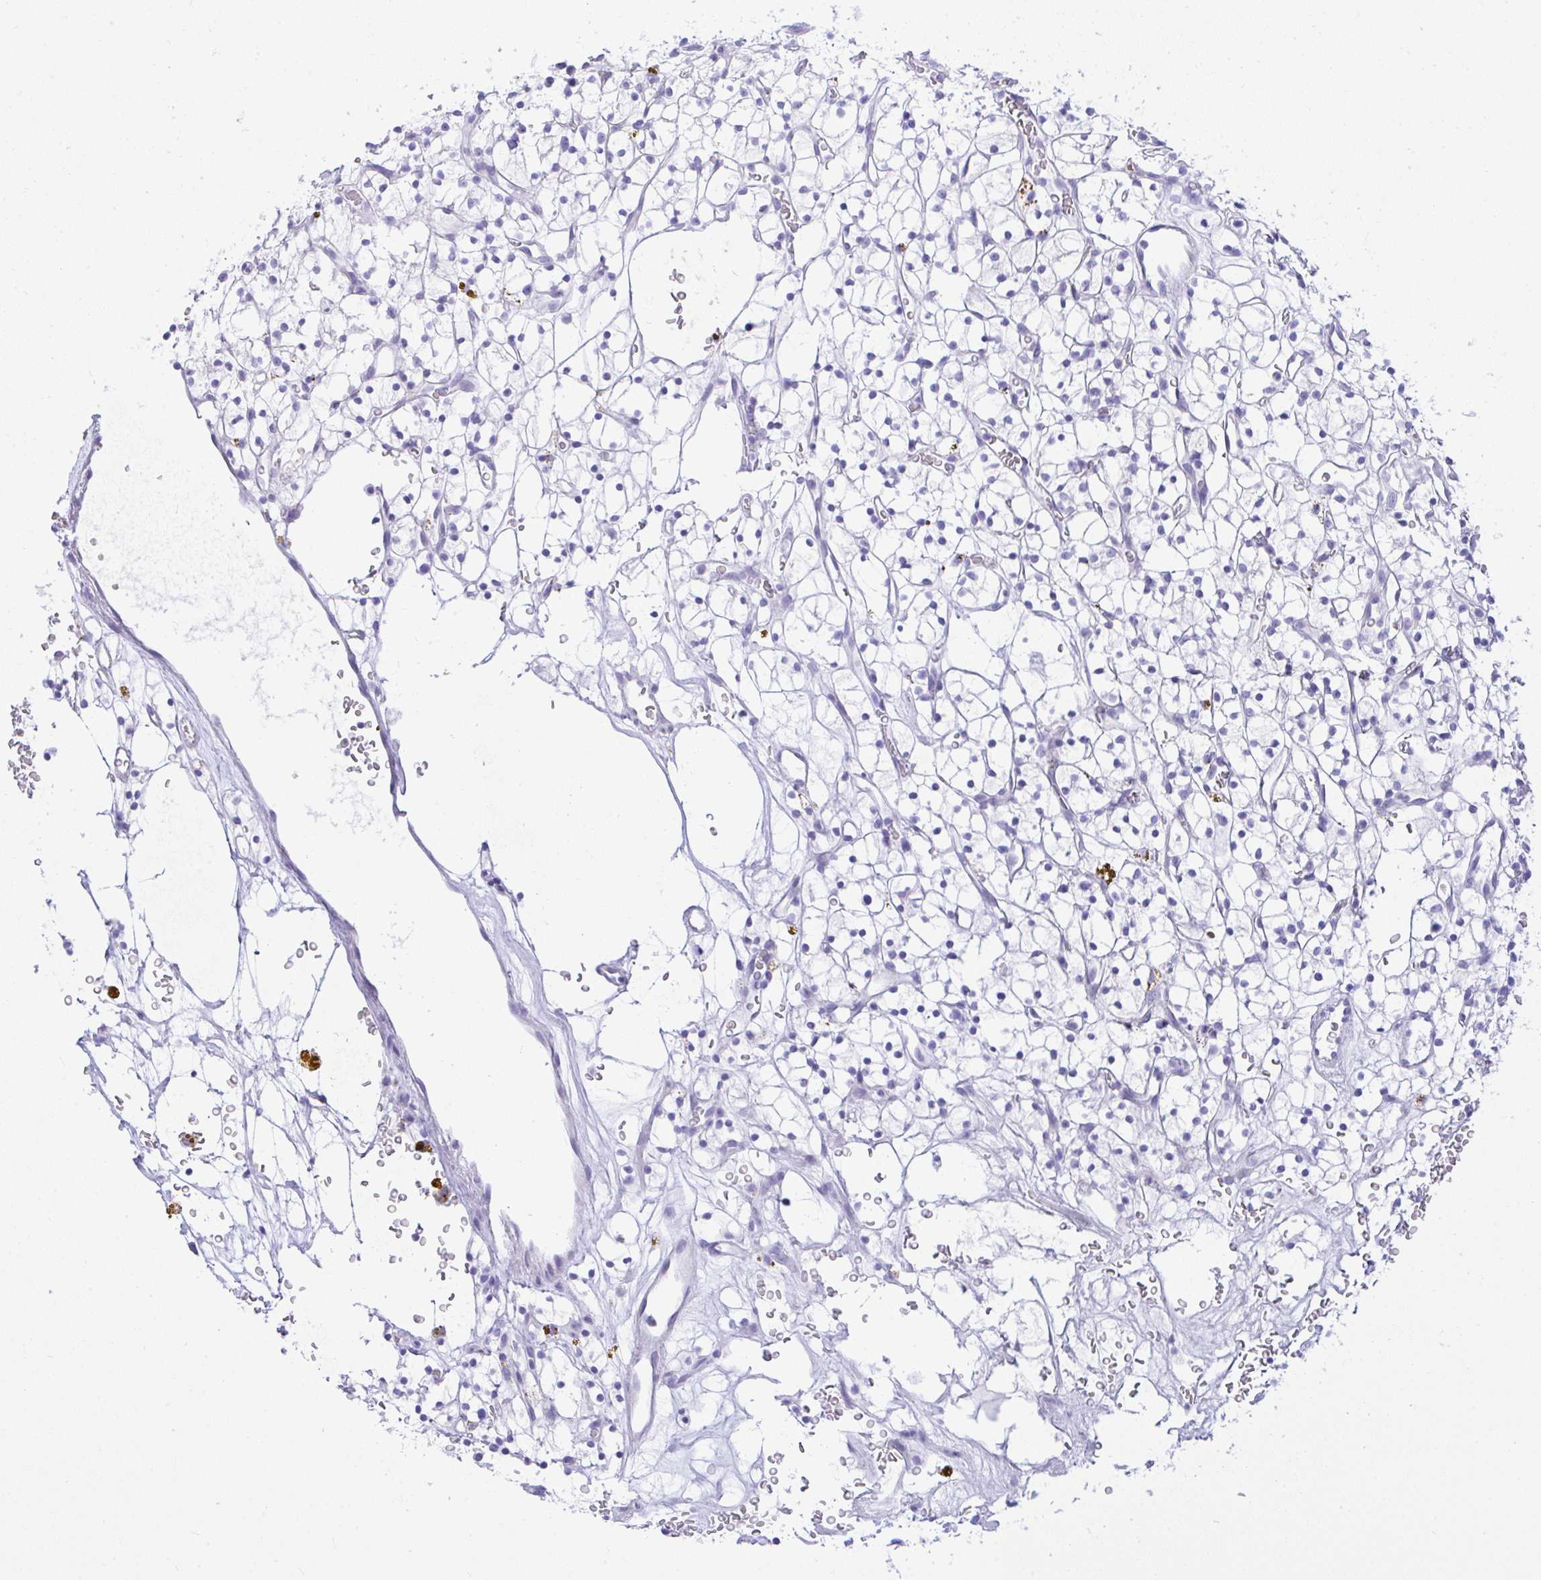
{"staining": {"intensity": "negative", "quantity": "none", "location": "none"}, "tissue": "renal cancer", "cell_type": "Tumor cells", "image_type": "cancer", "snomed": [{"axis": "morphology", "description": "Adenocarcinoma, NOS"}, {"axis": "topography", "description": "Kidney"}], "caption": "Renal adenocarcinoma was stained to show a protein in brown. There is no significant staining in tumor cells.", "gene": "SEL1L2", "patient": {"sex": "female", "age": 64}}